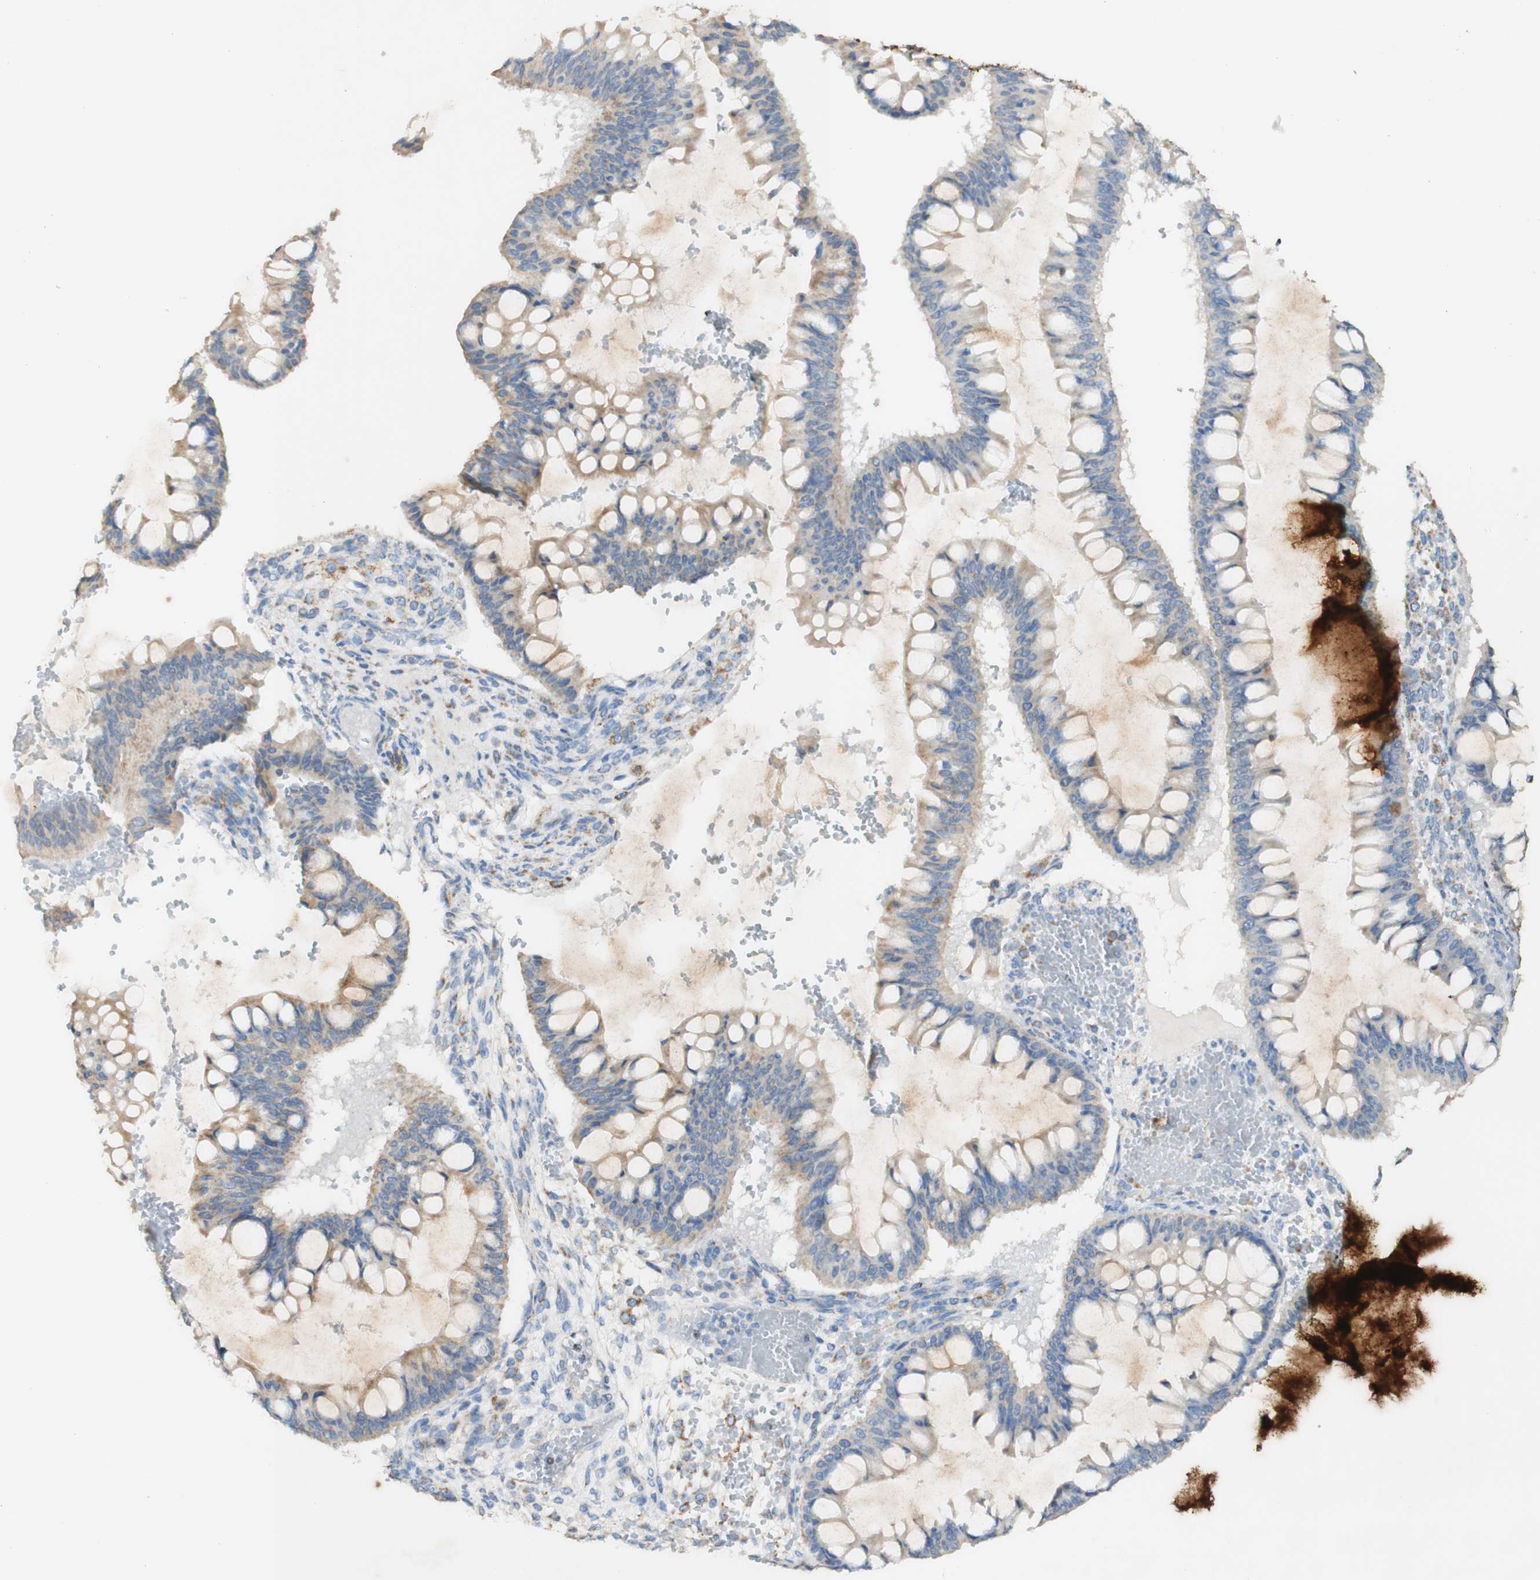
{"staining": {"intensity": "weak", "quantity": ">75%", "location": "cytoplasmic/membranous"}, "tissue": "ovarian cancer", "cell_type": "Tumor cells", "image_type": "cancer", "snomed": [{"axis": "morphology", "description": "Cystadenocarcinoma, mucinous, NOS"}, {"axis": "topography", "description": "Ovary"}], "caption": "Ovarian cancer was stained to show a protein in brown. There is low levels of weak cytoplasmic/membranous positivity in about >75% of tumor cells. (Brightfield microscopy of DAB IHC at high magnification).", "gene": "OXCT1", "patient": {"sex": "female", "age": 73}}